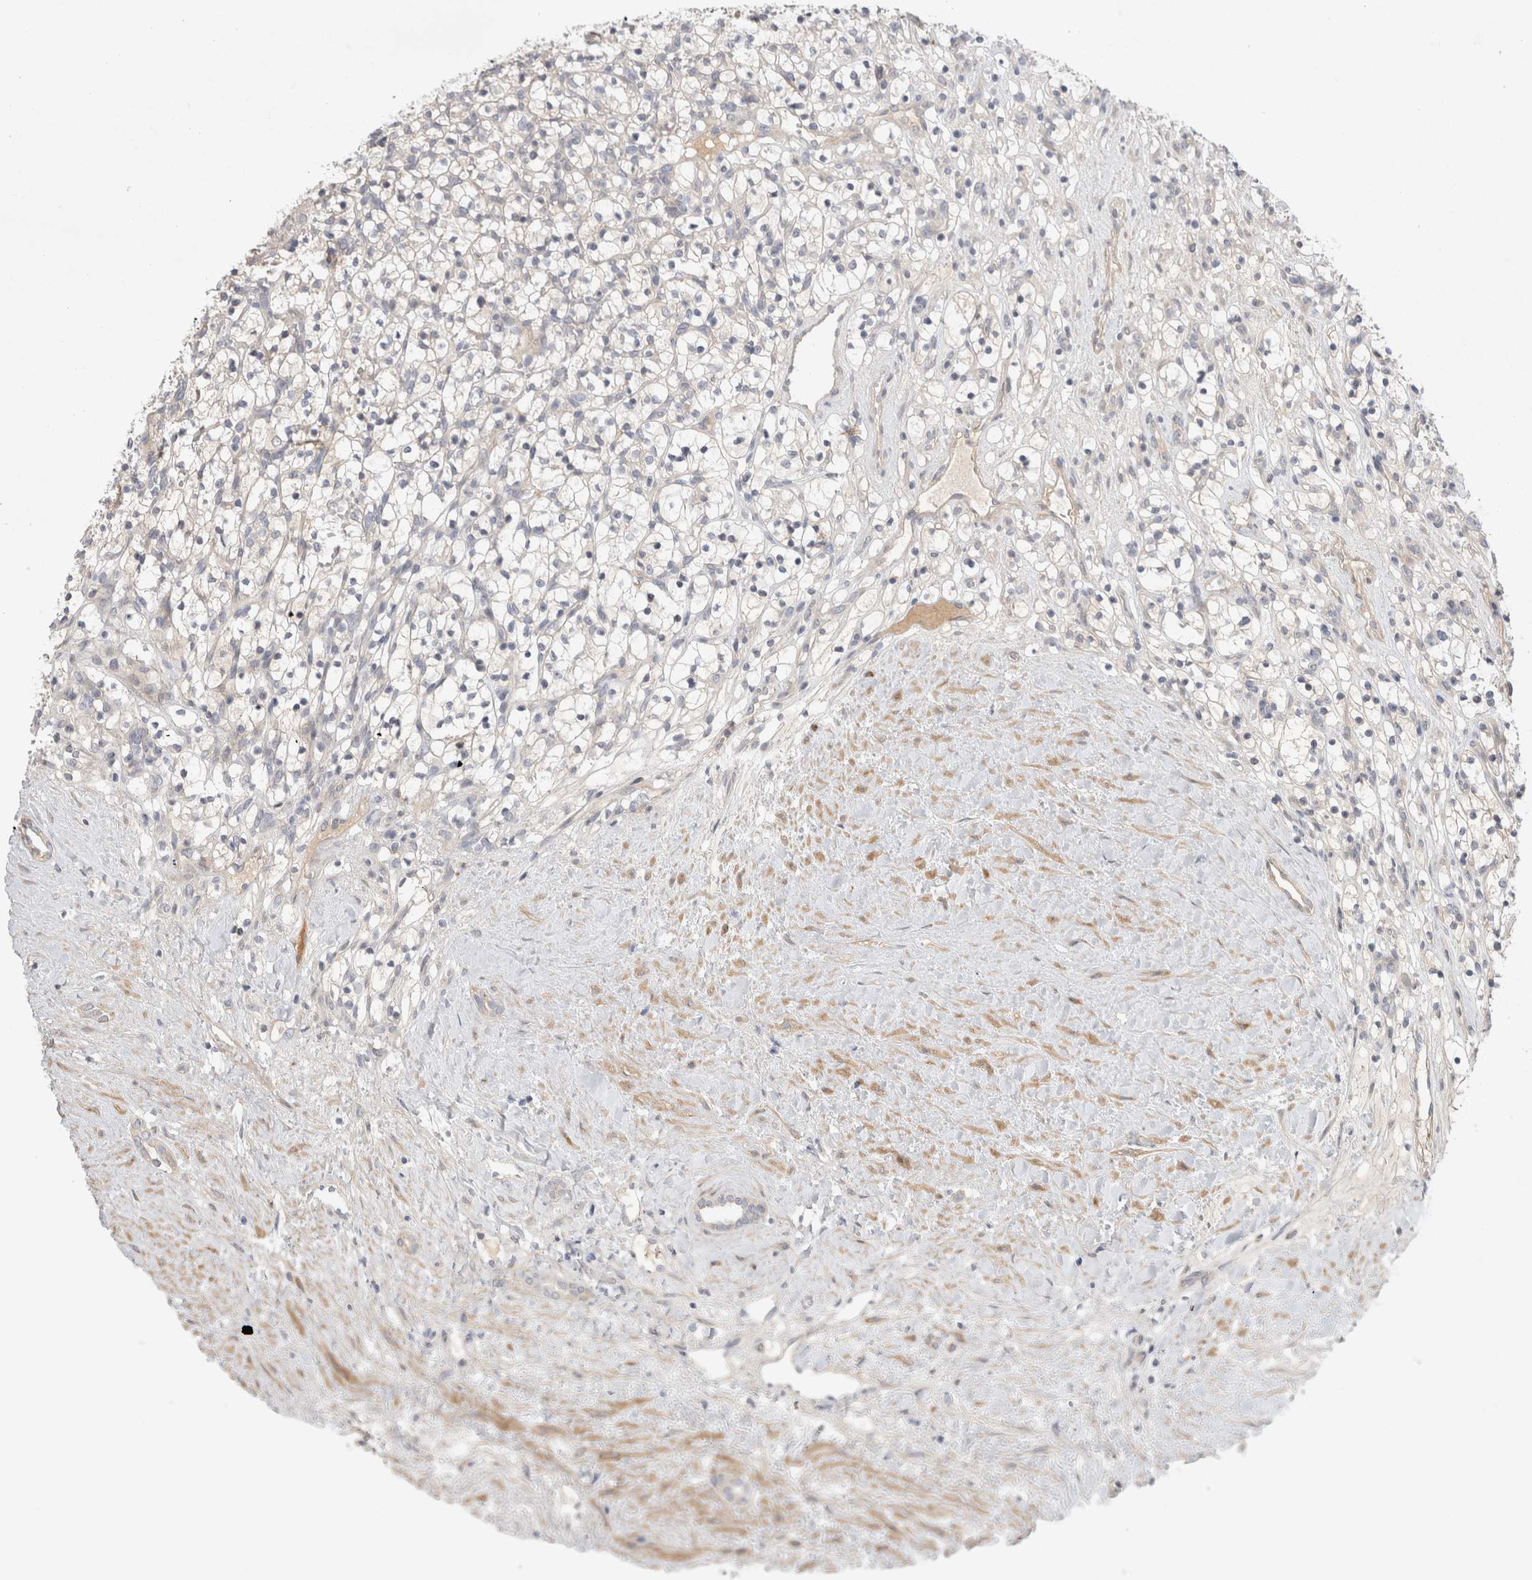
{"staining": {"intensity": "negative", "quantity": "none", "location": "none"}, "tissue": "renal cancer", "cell_type": "Tumor cells", "image_type": "cancer", "snomed": [{"axis": "morphology", "description": "Adenocarcinoma, NOS"}, {"axis": "topography", "description": "Kidney"}], "caption": "IHC histopathology image of renal cancer (adenocarcinoma) stained for a protein (brown), which displays no expression in tumor cells.", "gene": "BZW2", "patient": {"sex": "female", "age": 57}}